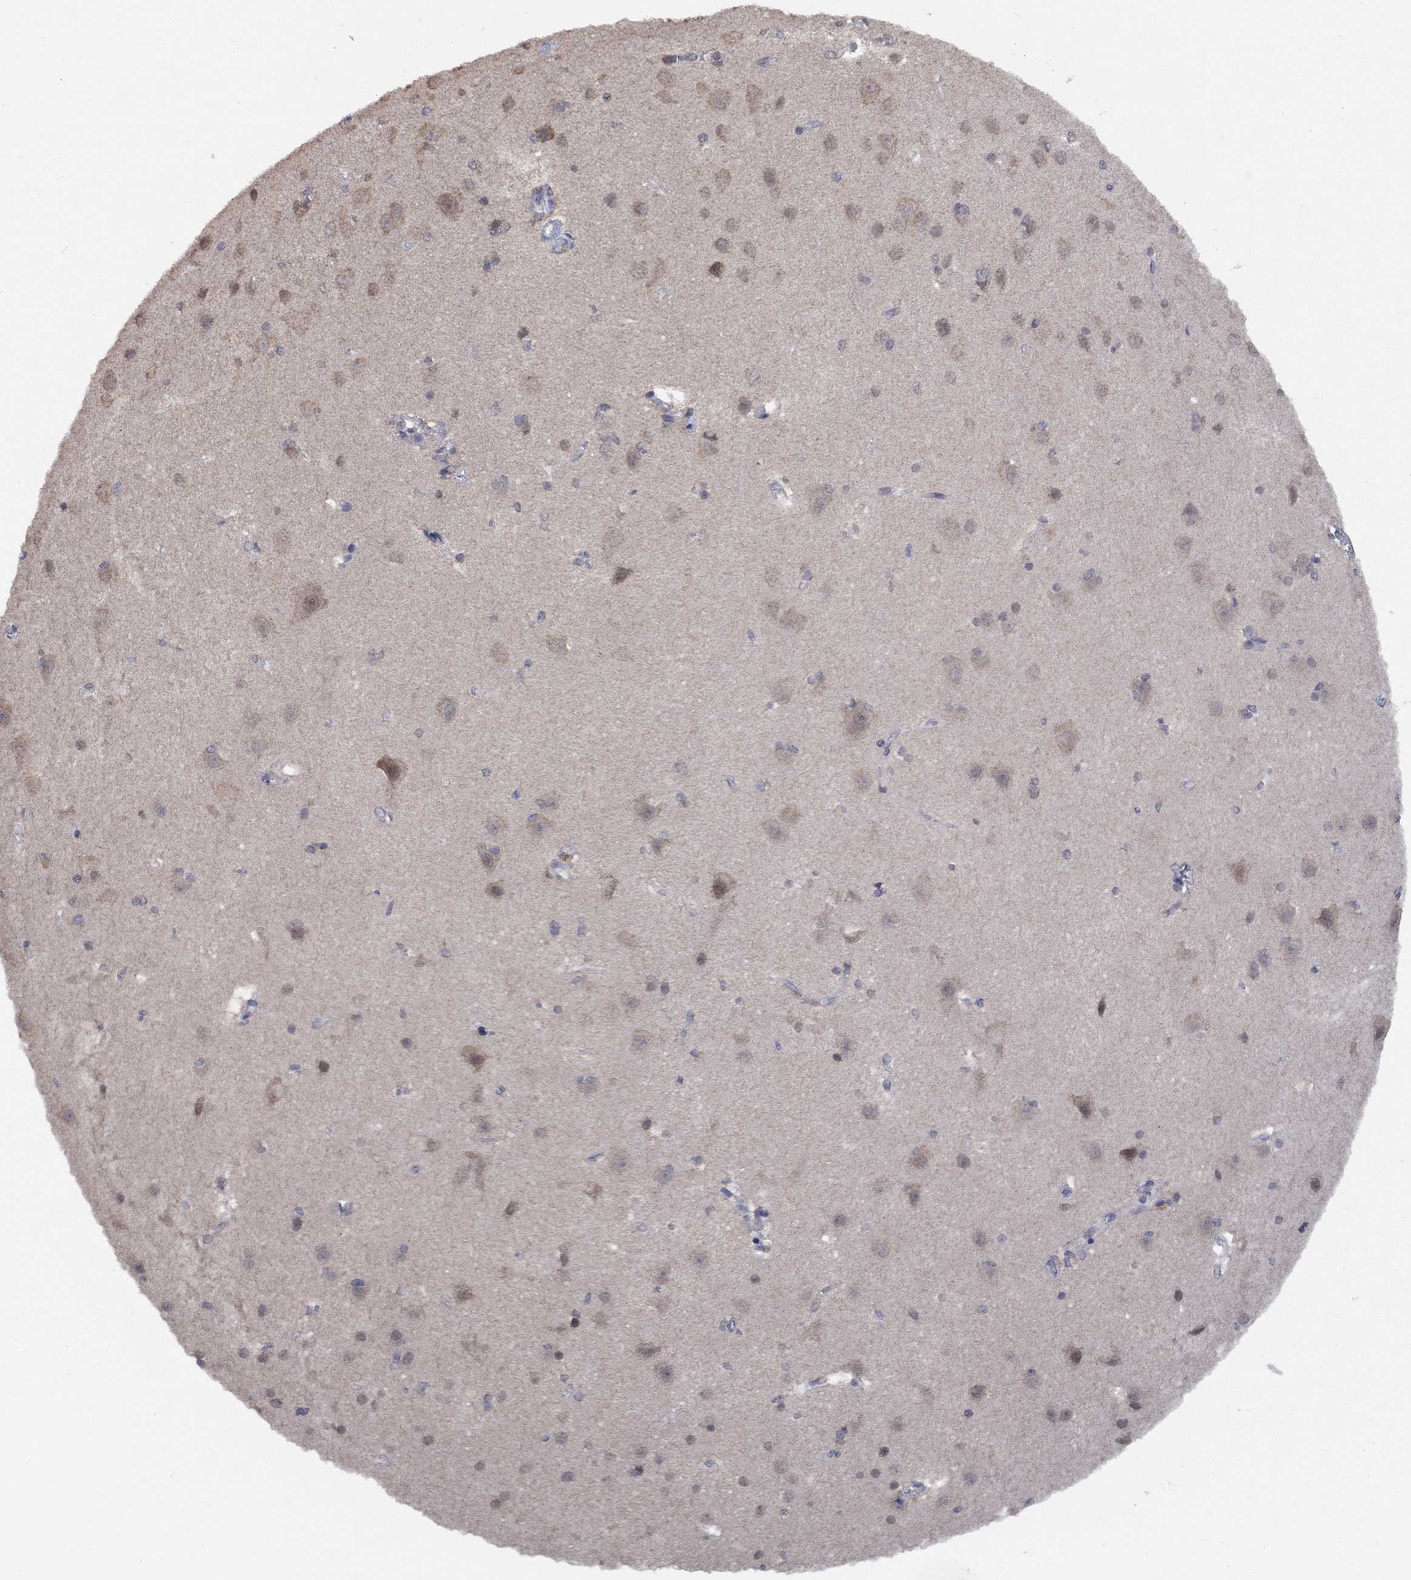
{"staining": {"intensity": "negative", "quantity": "none", "location": "none"}, "tissue": "cerebral cortex", "cell_type": "Endothelial cells", "image_type": "normal", "snomed": [{"axis": "morphology", "description": "Normal tissue, NOS"}, {"axis": "topography", "description": "Cerebral cortex"}], "caption": "This micrograph is of benign cerebral cortex stained with immunohistochemistry (IHC) to label a protein in brown with the nuclei are counter-stained blue. There is no expression in endothelial cells.", "gene": "SPATA33", "patient": {"sex": "male", "age": 37}}